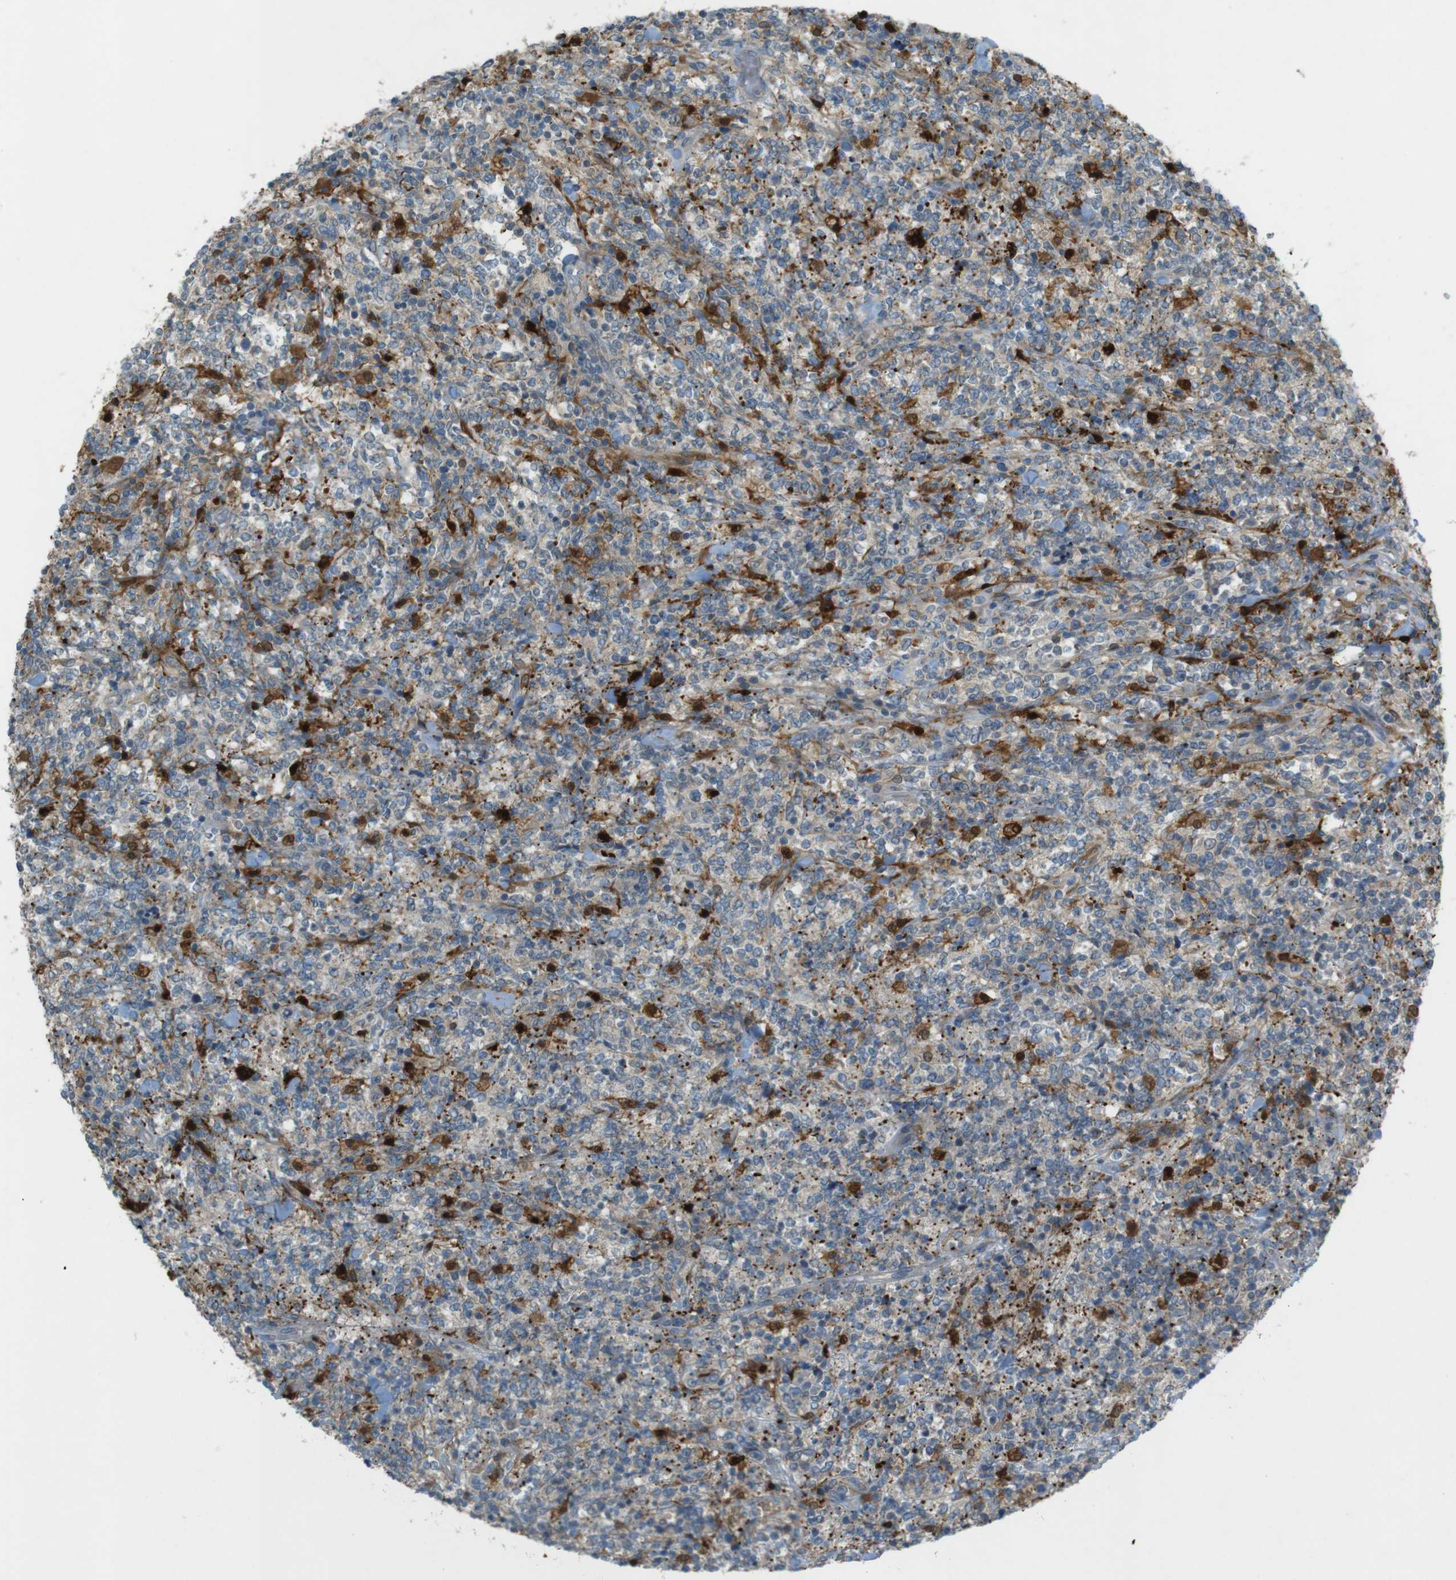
{"staining": {"intensity": "moderate", "quantity": "<25%", "location": "cytoplasmic/membranous"}, "tissue": "lymphoma", "cell_type": "Tumor cells", "image_type": "cancer", "snomed": [{"axis": "morphology", "description": "Malignant lymphoma, non-Hodgkin's type, High grade"}, {"axis": "topography", "description": "Soft tissue"}], "caption": "Lymphoma stained with immunohistochemistry (IHC) shows moderate cytoplasmic/membranous expression in approximately <25% of tumor cells. (IHC, brightfield microscopy, high magnification).", "gene": "TMEM41B", "patient": {"sex": "male", "age": 18}}